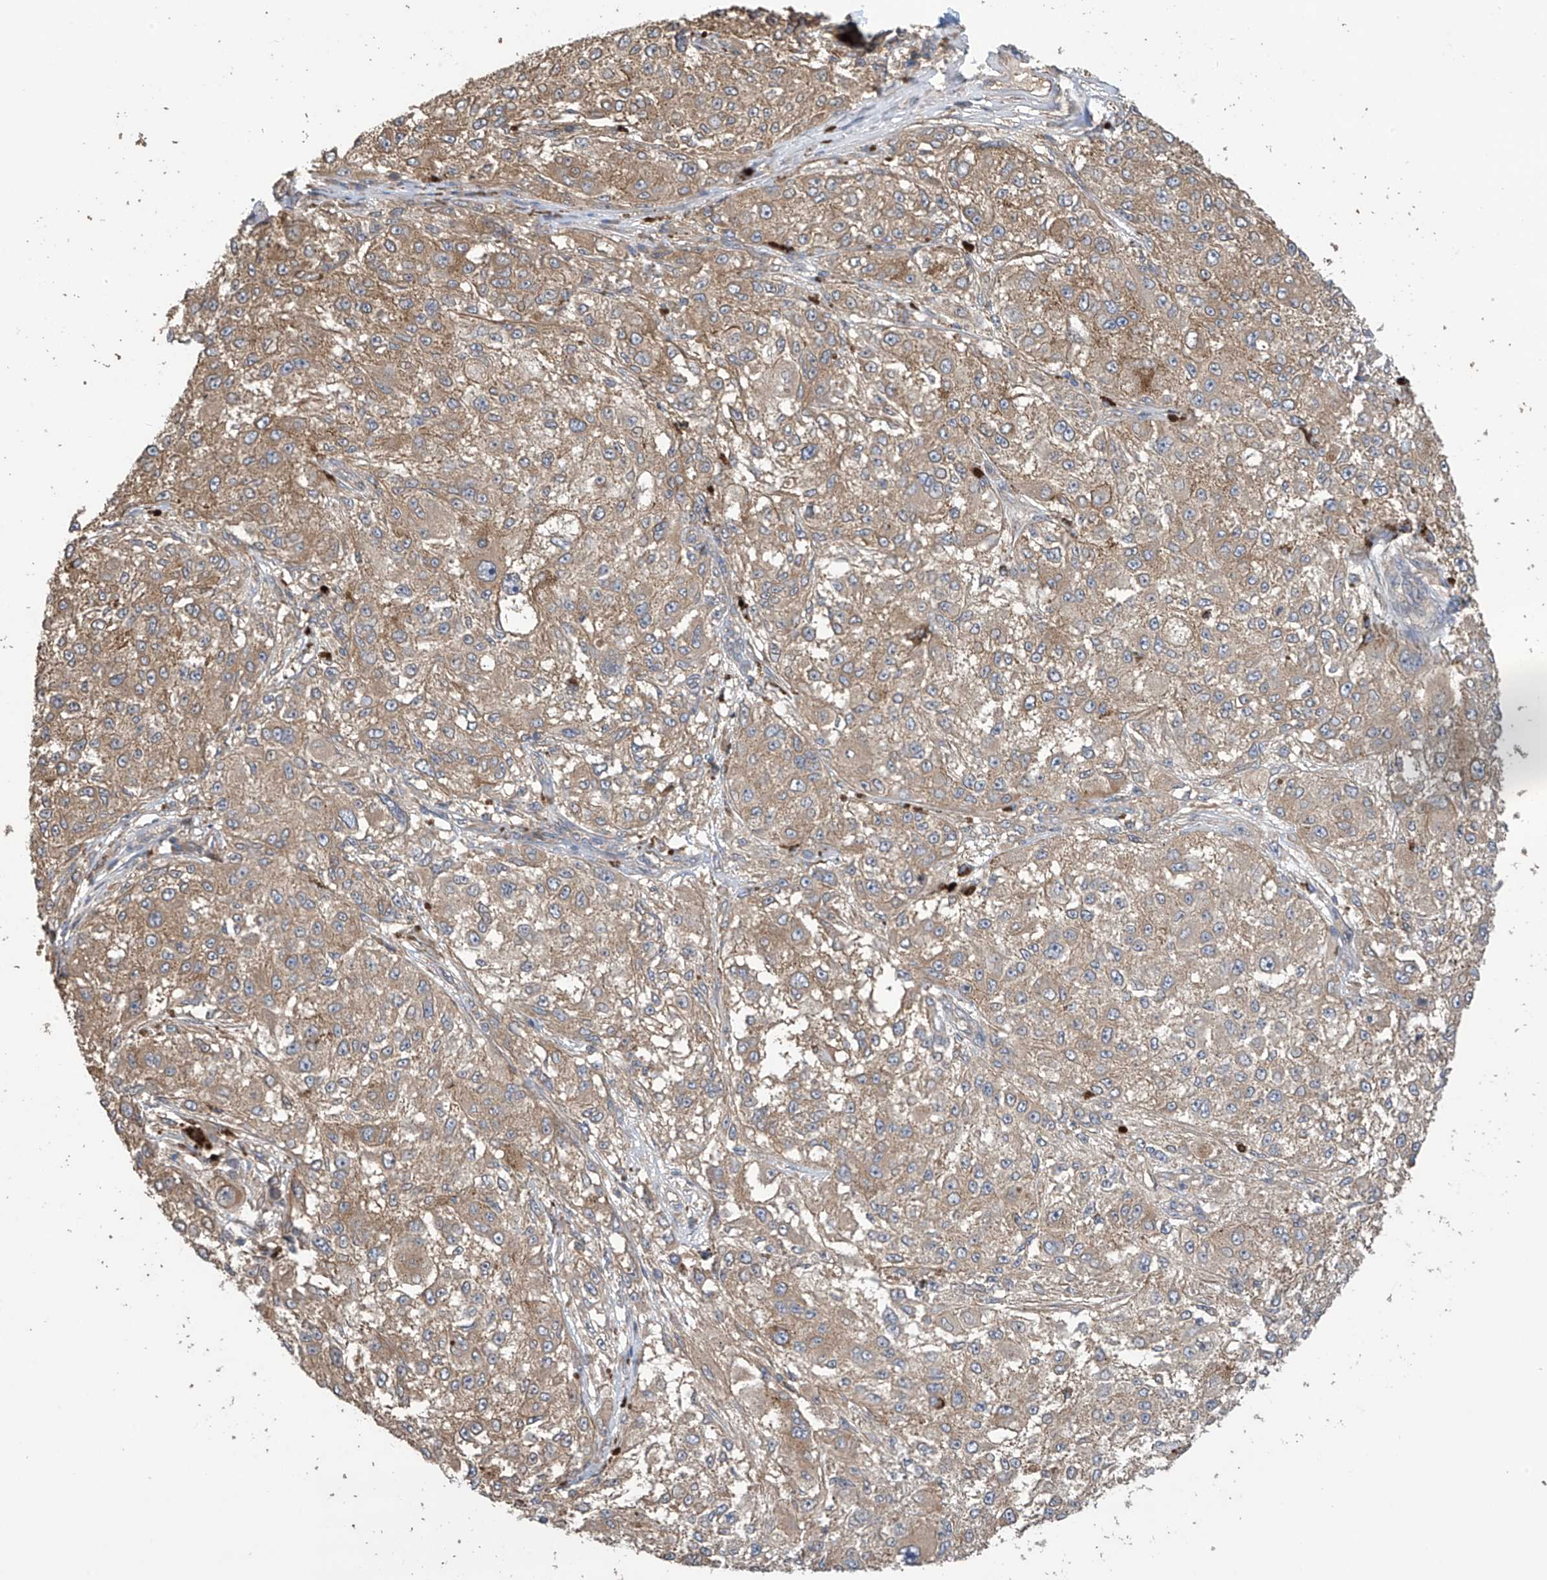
{"staining": {"intensity": "moderate", "quantity": "<25%", "location": "cytoplasmic/membranous"}, "tissue": "melanoma", "cell_type": "Tumor cells", "image_type": "cancer", "snomed": [{"axis": "morphology", "description": "Necrosis, NOS"}, {"axis": "morphology", "description": "Malignant melanoma, NOS"}, {"axis": "topography", "description": "Skin"}], "caption": "This is a histology image of immunohistochemistry (IHC) staining of malignant melanoma, which shows moderate positivity in the cytoplasmic/membranous of tumor cells.", "gene": "PHACTR4", "patient": {"sex": "female", "age": 87}}